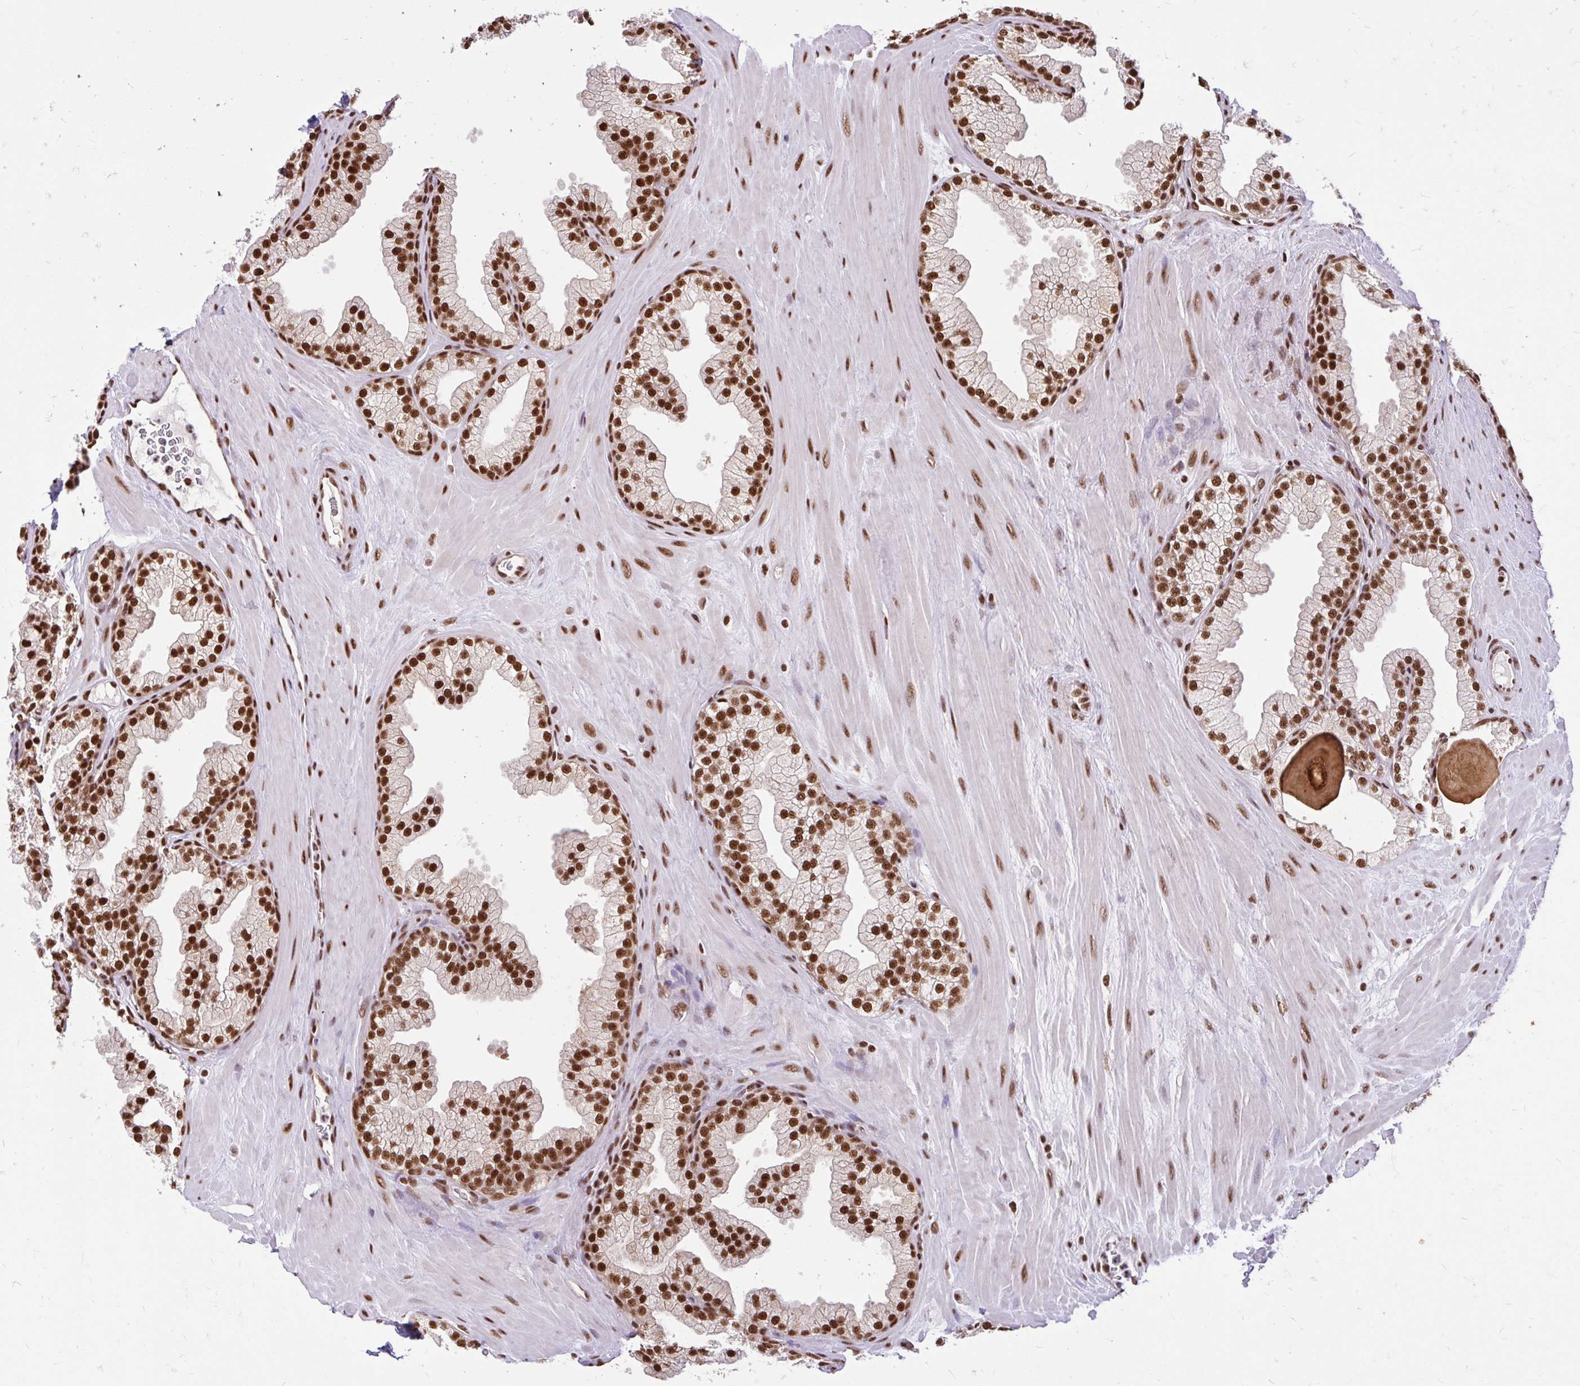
{"staining": {"intensity": "strong", "quantity": ">75%", "location": "cytoplasmic/membranous,nuclear"}, "tissue": "prostate", "cell_type": "Glandular cells", "image_type": "normal", "snomed": [{"axis": "morphology", "description": "Normal tissue, NOS"}, {"axis": "topography", "description": "Prostate"}, {"axis": "topography", "description": "Peripheral nerve tissue"}], "caption": "Protein staining of unremarkable prostate demonstrates strong cytoplasmic/membranous,nuclear staining in about >75% of glandular cells. (Stains: DAB (3,3'-diaminobenzidine) in brown, nuclei in blue, Microscopy: brightfield microscopy at high magnification).", "gene": "ABCA9", "patient": {"sex": "male", "age": 61}}